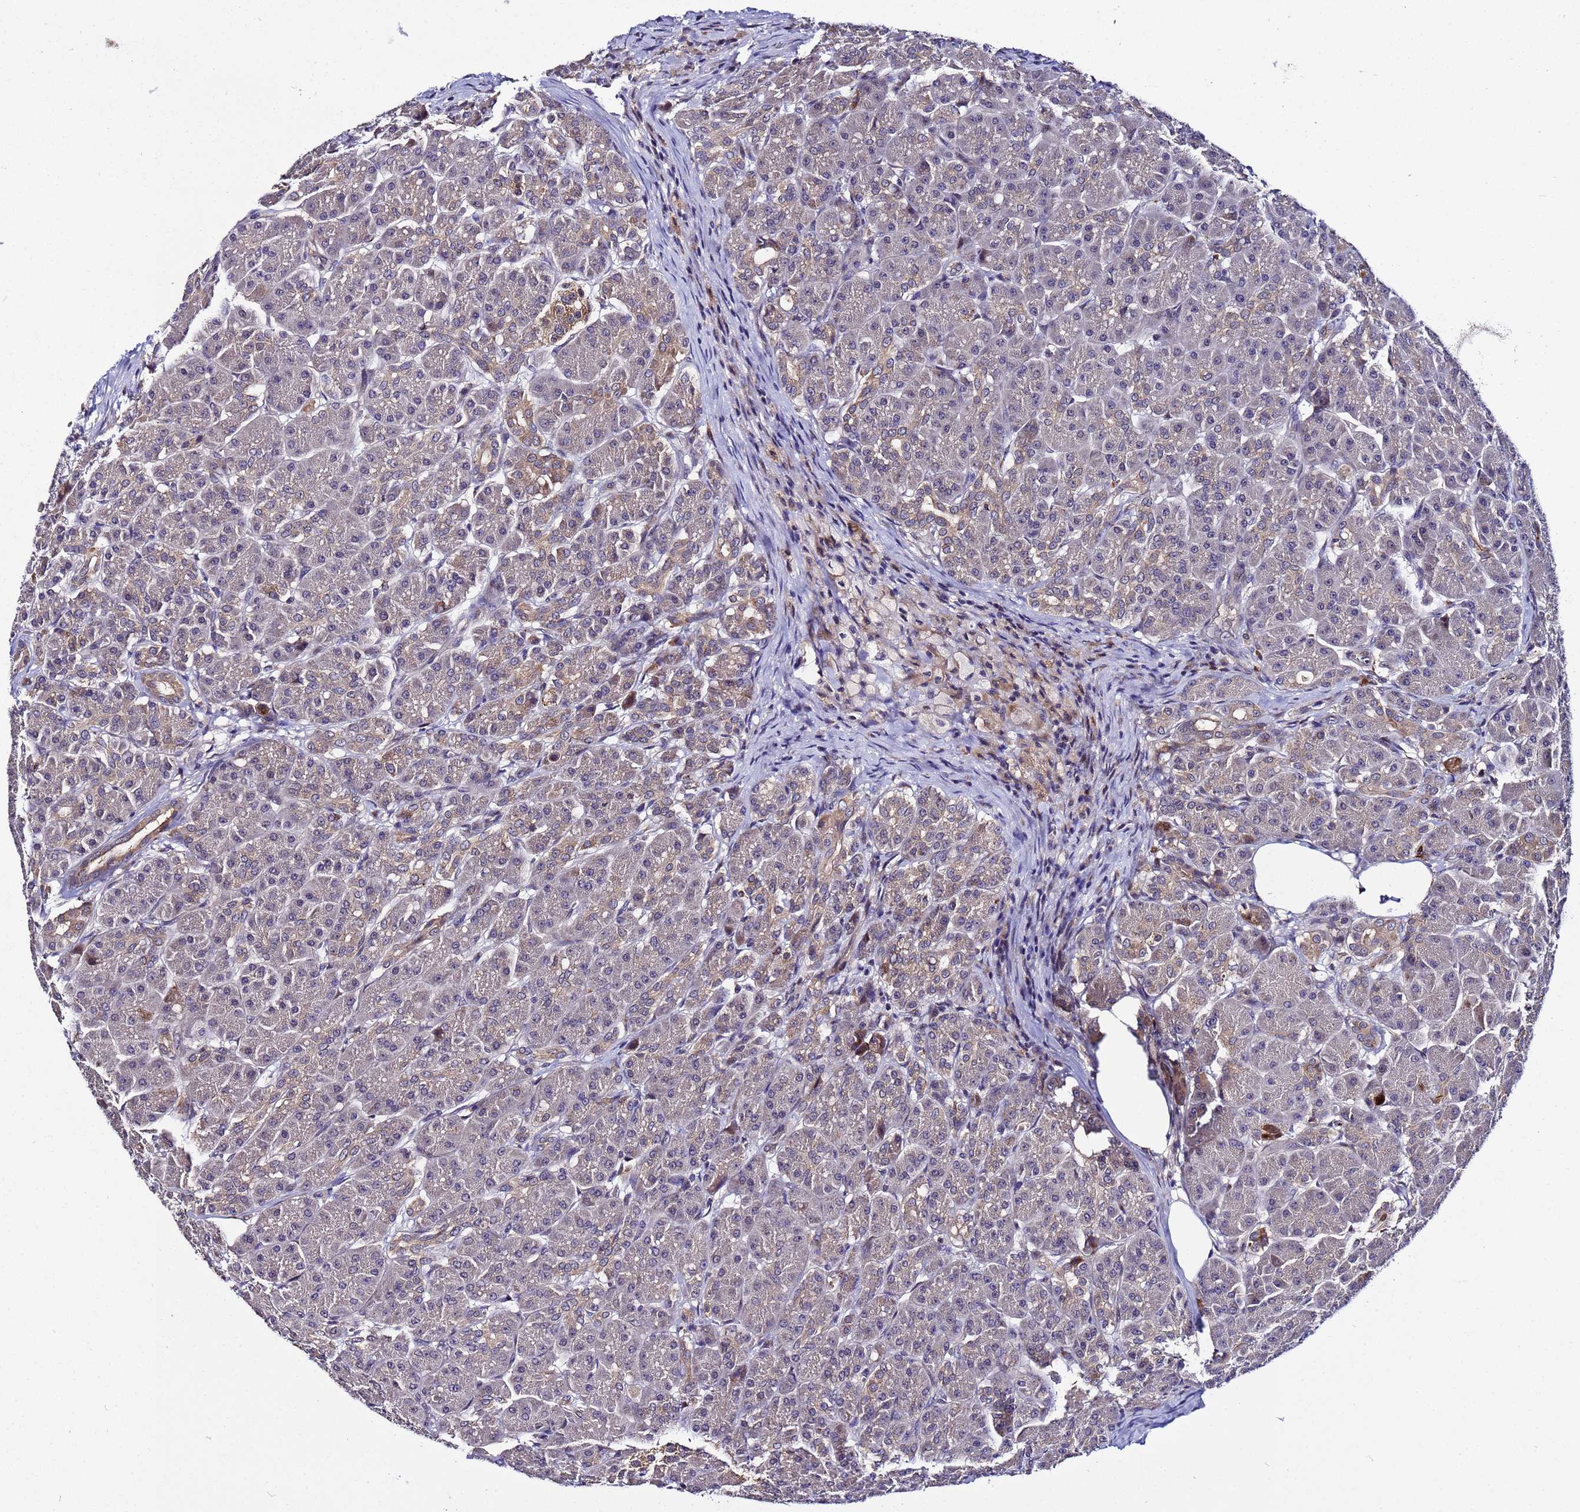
{"staining": {"intensity": "moderate", "quantity": "25%-75%", "location": "cytoplasmic/membranous"}, "tissue": "pancreas", "cell_type": "Exocrine glandular cells", "image_type": "normal", "snomed": [{"axis": "morphology", "description": "Normal tissue, NOS"}, {"axis": "topography", "description": "Pancreas"}], "caption": "Pancreas was stained to show a protein in brown. There is medium levels of moderate cytoplasmic/membranous expression in about 25%-75% of exocrine glandular cells. (Brightfield microscopy of DAB IHC at high magnification).", "gene": "PLXDC2", "patient": {"sex": "male", "age": 63}}